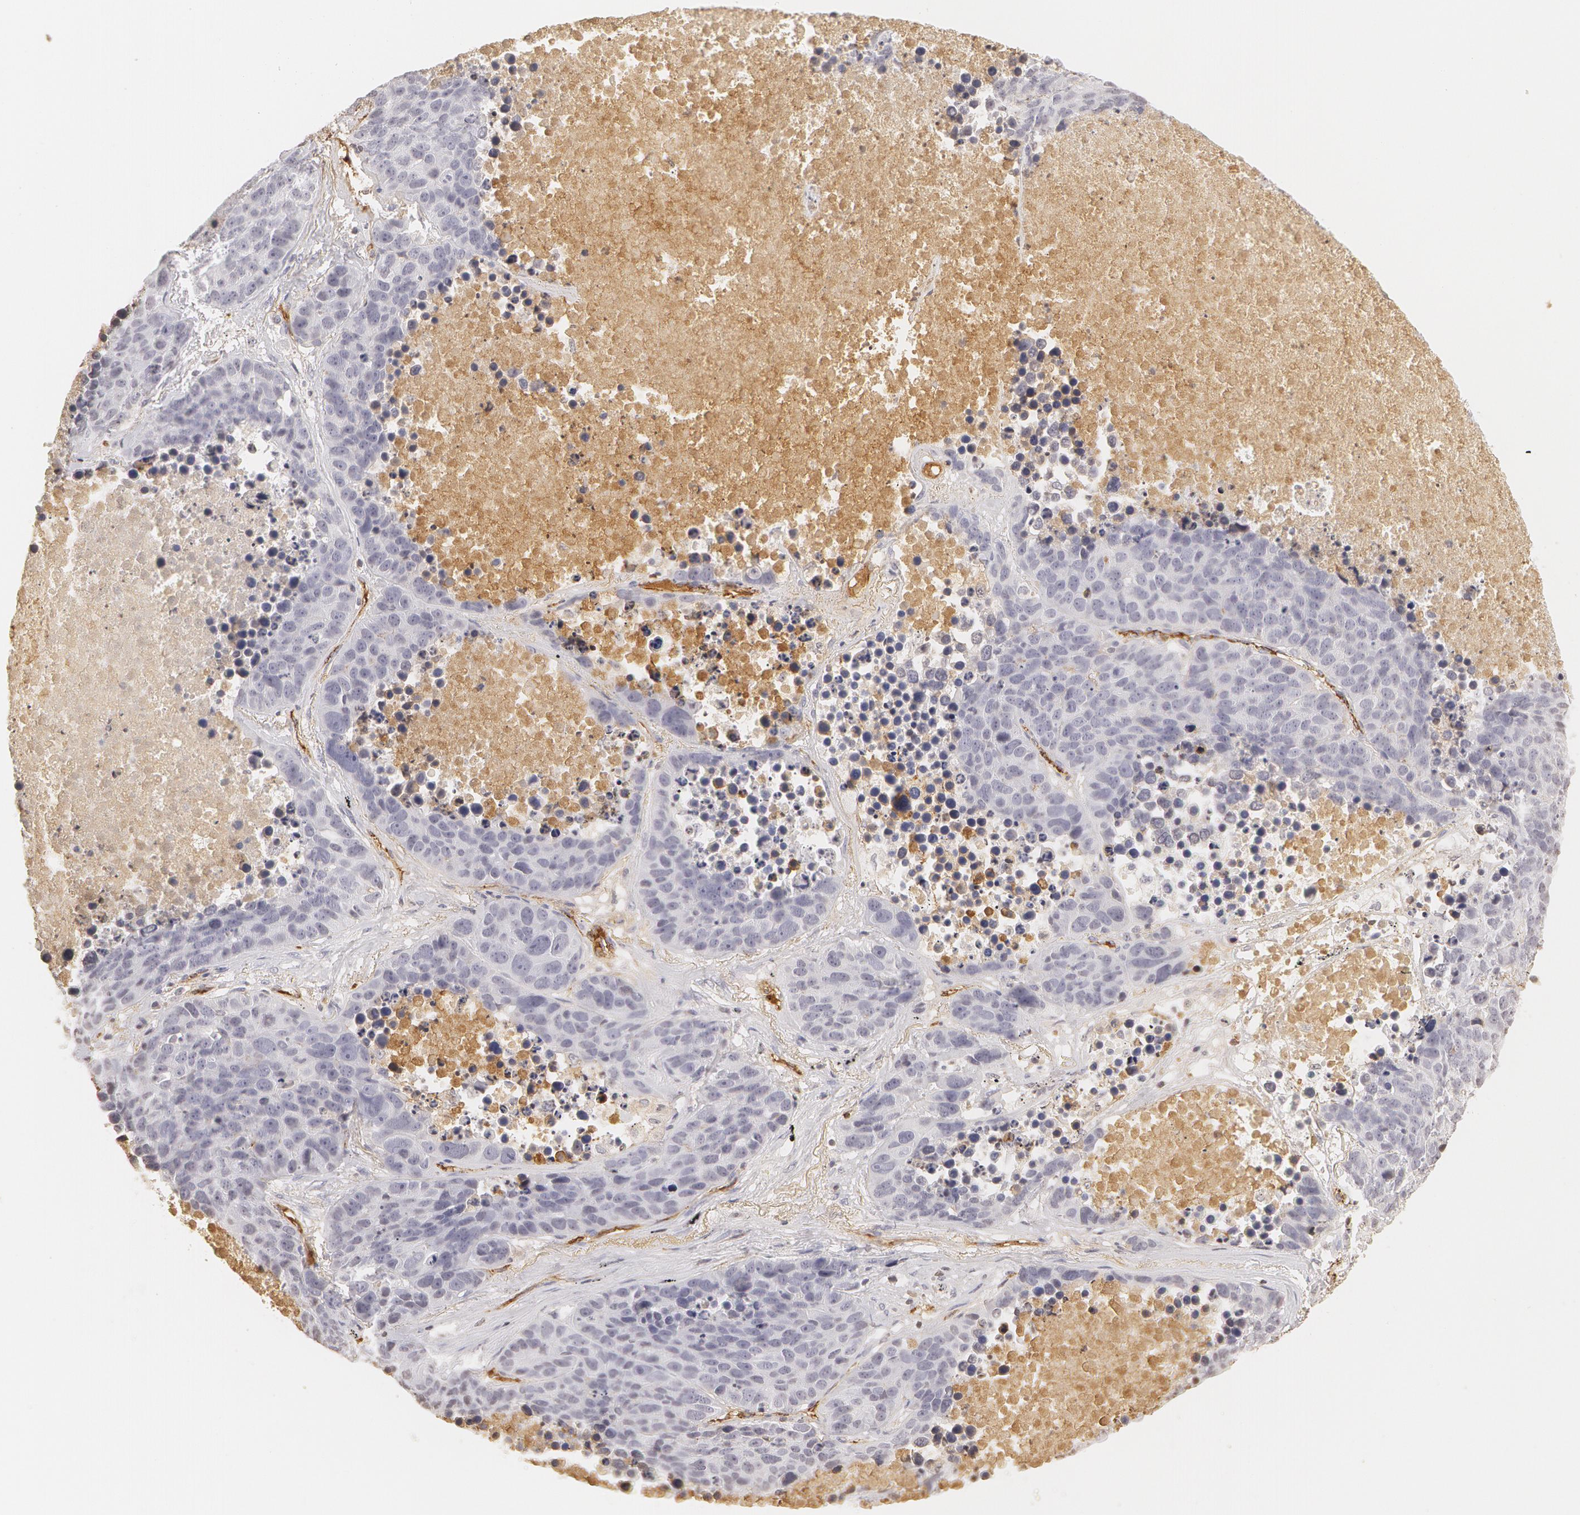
{"staining": {"intensity": "negative", "quantity": "none", "location": "none"}, "tissue": "lung cancer", "cell_type": "Tumor cells", "image_type": "cancer", "snomed": [{"axis": "morphology", "description": "Carcinoid, malignant, NOS"}, {"axis": "topography", "description": "Lung"}], "caption": "There is no significant expression in tumor cells of lung cancer. The staining was performed using DAB to visualize the protein expression in brown, while the nuclei were stained in blue with hematoxylin (Magnification: 20x).", "gene": "VWF", "patient": {"sex": "male", "age": 60}}